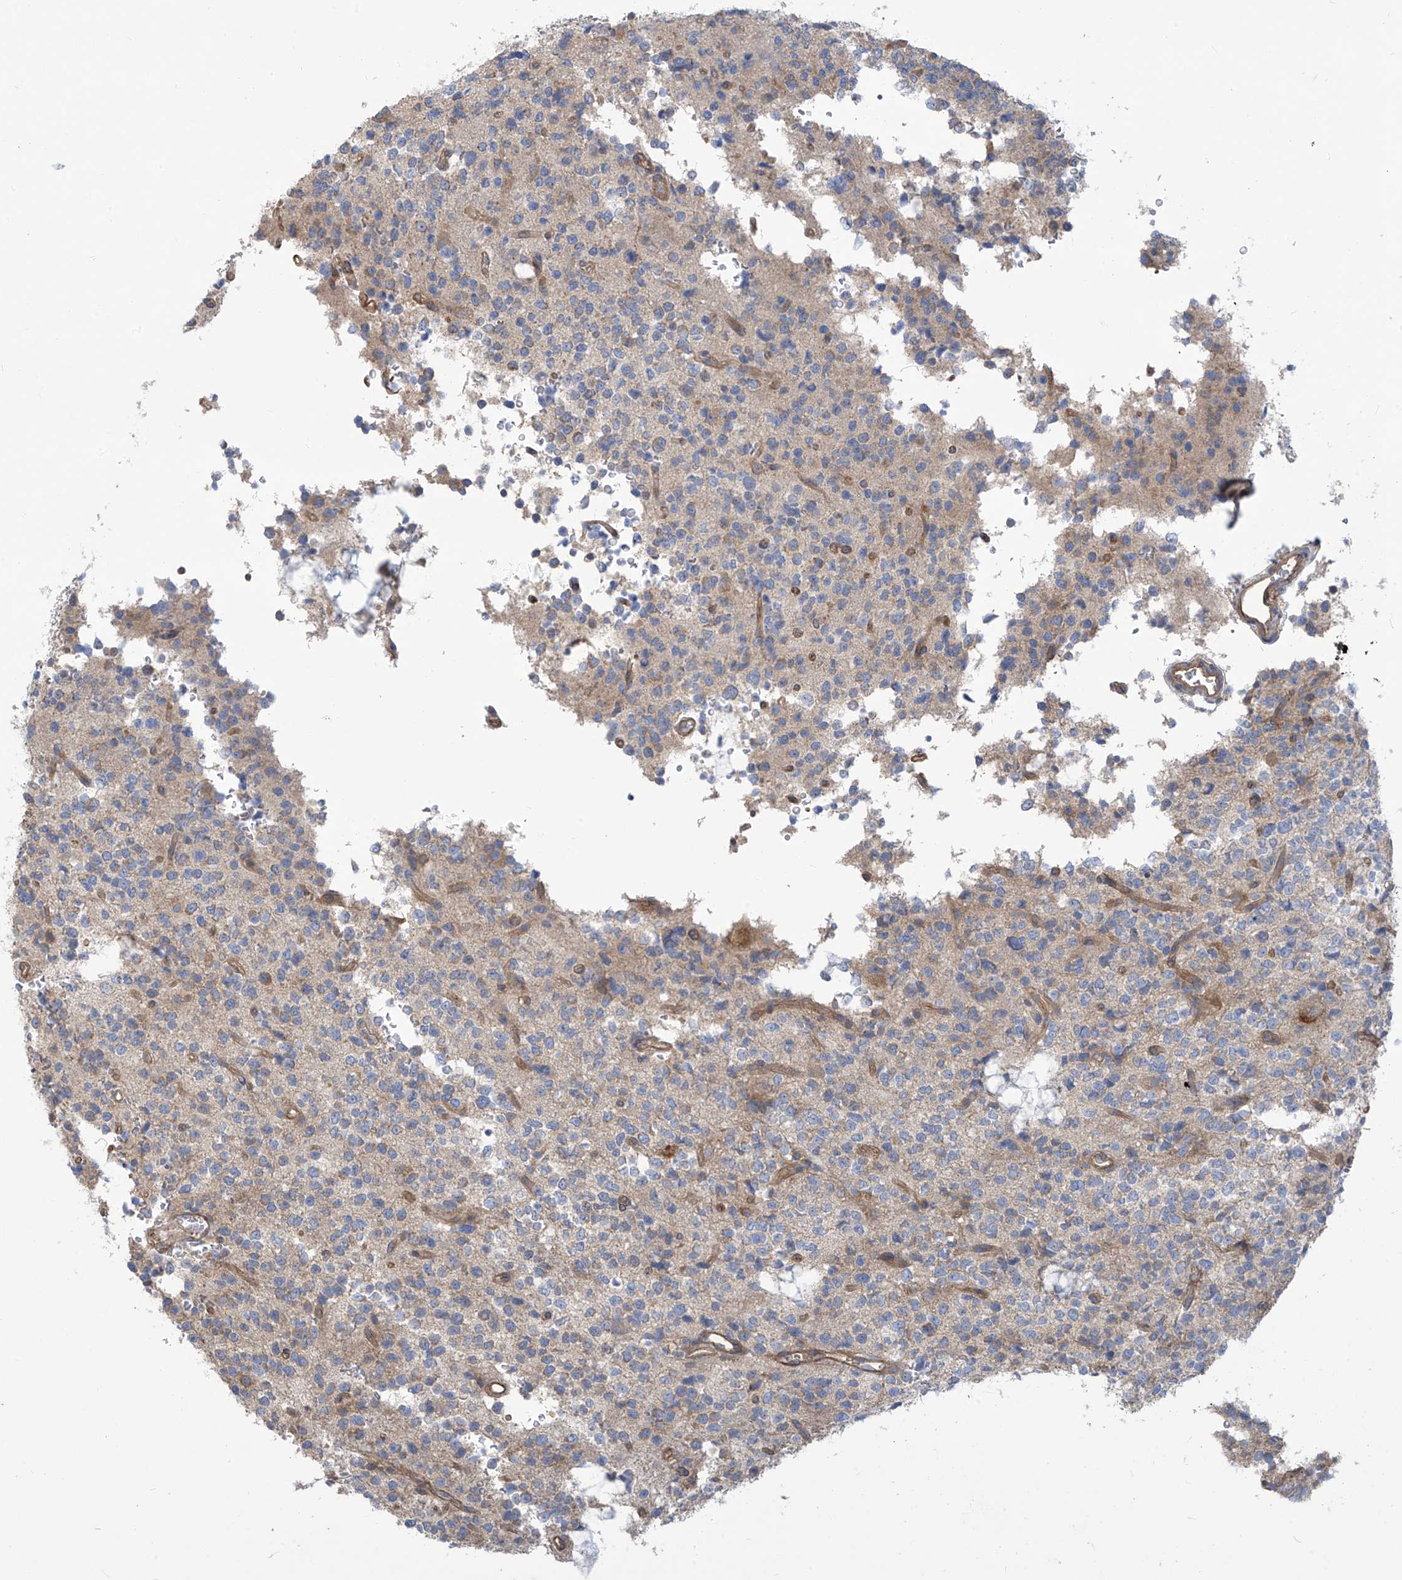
{"staining": {"intensity": "negative", "quantity": "none", "location": "none"}, "tissue": "glioma", "cell_type": "Tumor cells", "image_type": "cancer", "snomed": [{"axis": "morphology", "description": "Glioma, malignant, High grade"}, {"axis": "topography", "description": "Brain"}], "caption": "Immunohistochemistry (IHC) image of neoplastic tissue: human glioma stained with DAB (3,3'-diaminobenzidine) reveals no significant protein expression in tumor cells. (Stains: DAB (3,3'-diaminobenzidine) immunohistochemistry with hematoxylin counter stain, Microscopy: brightfield microscopy at high magnification).", "gene": "ADAT2", "patient": {"sex": "female", "age": 62}}